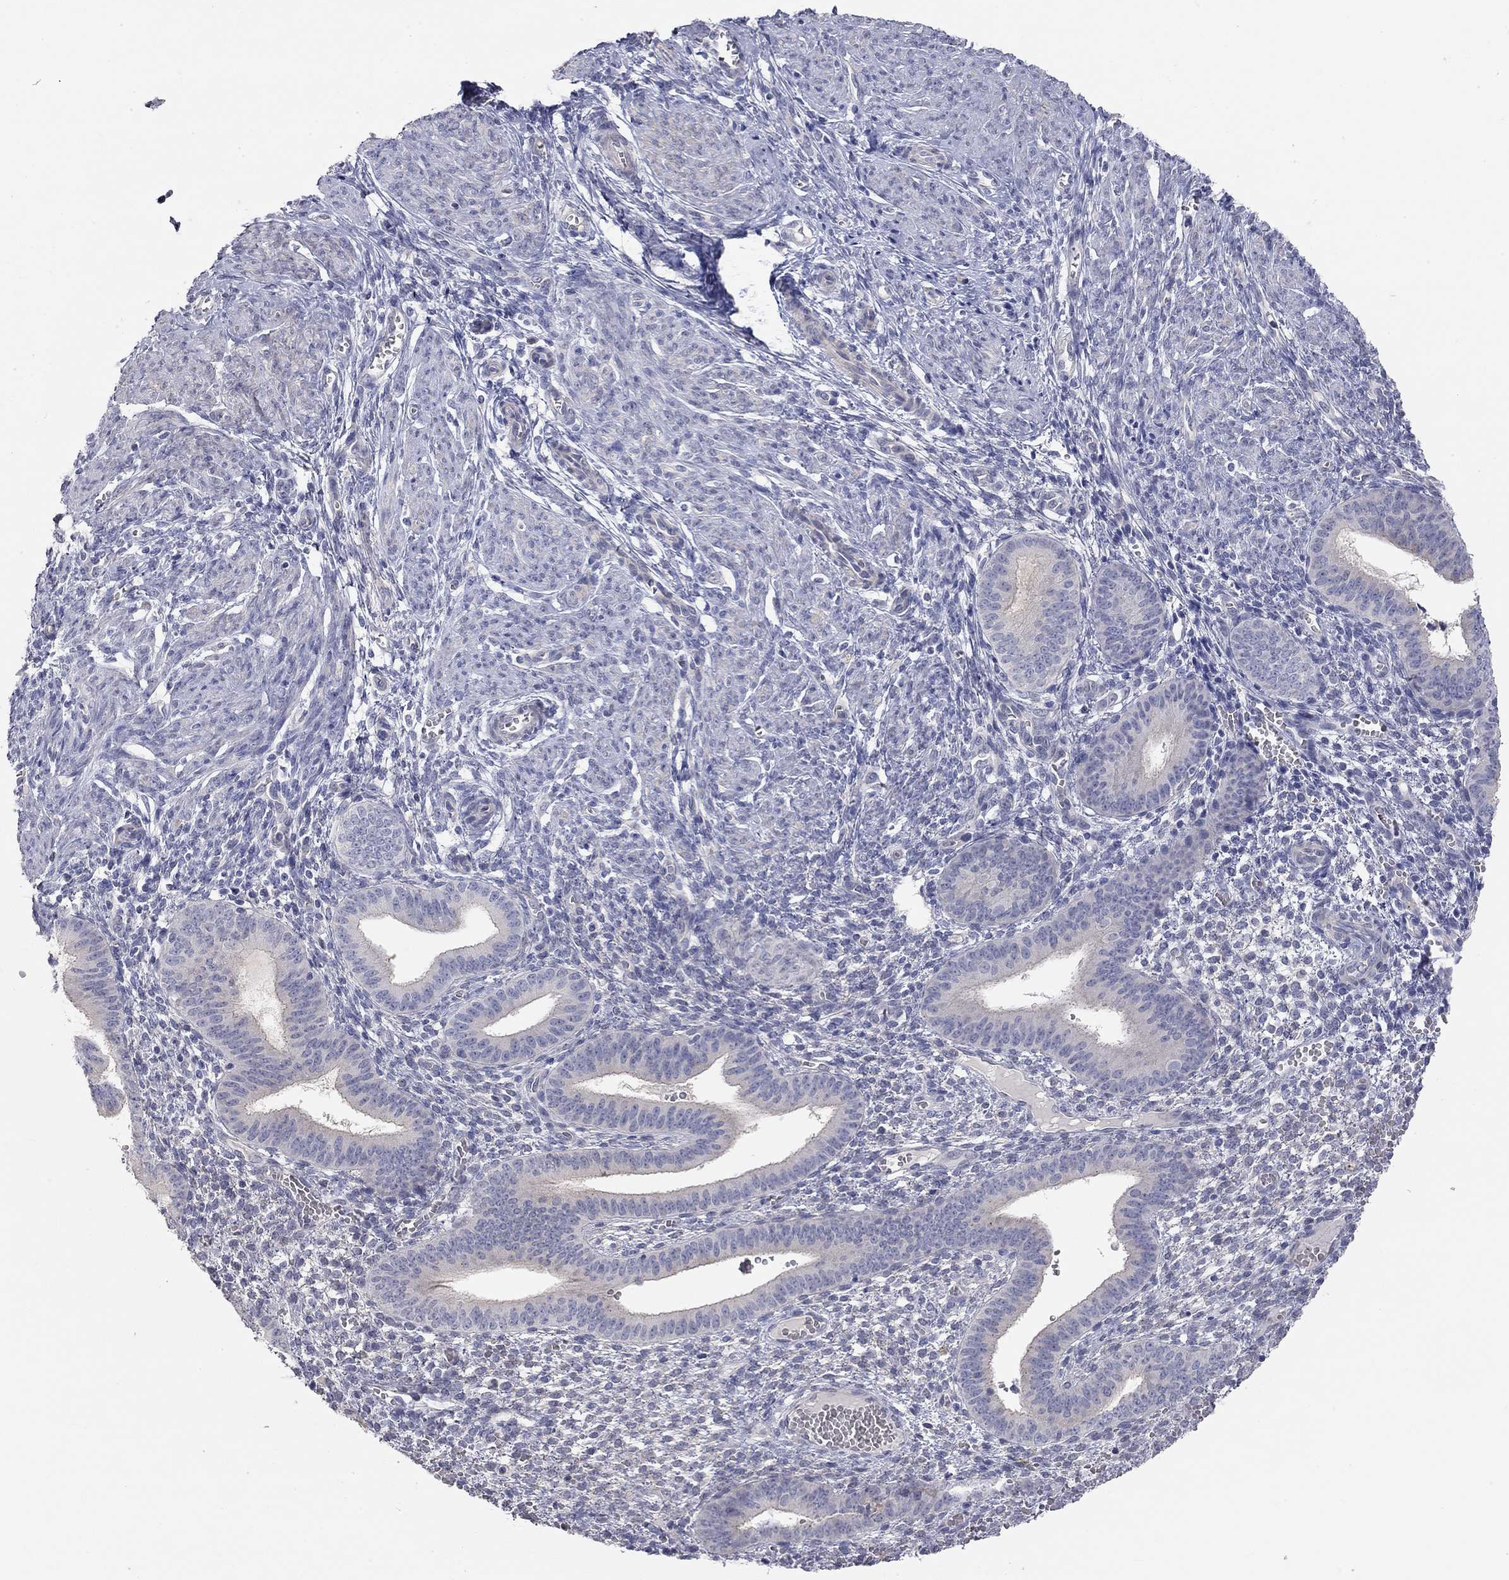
{"staining": {"intensity": "negative", "quantity": "none", "location": "none"}, "tissue": "endometrium", "cell_type": "Cells in endometrial stroma", "image_type": "normal", "snomed": [{"axis": "morphology", "description": "Normal tissue, NOS"}, {"axis": "topography", "description": "Endometrium"}], "caption": "This is an immunohistochemistry (IHC) image of unremarkable human endometrium. There is no staining in cells in endometrial stroma.", "gene": "PAPSS2", "patient": {"sex": "female", "age": 42}}